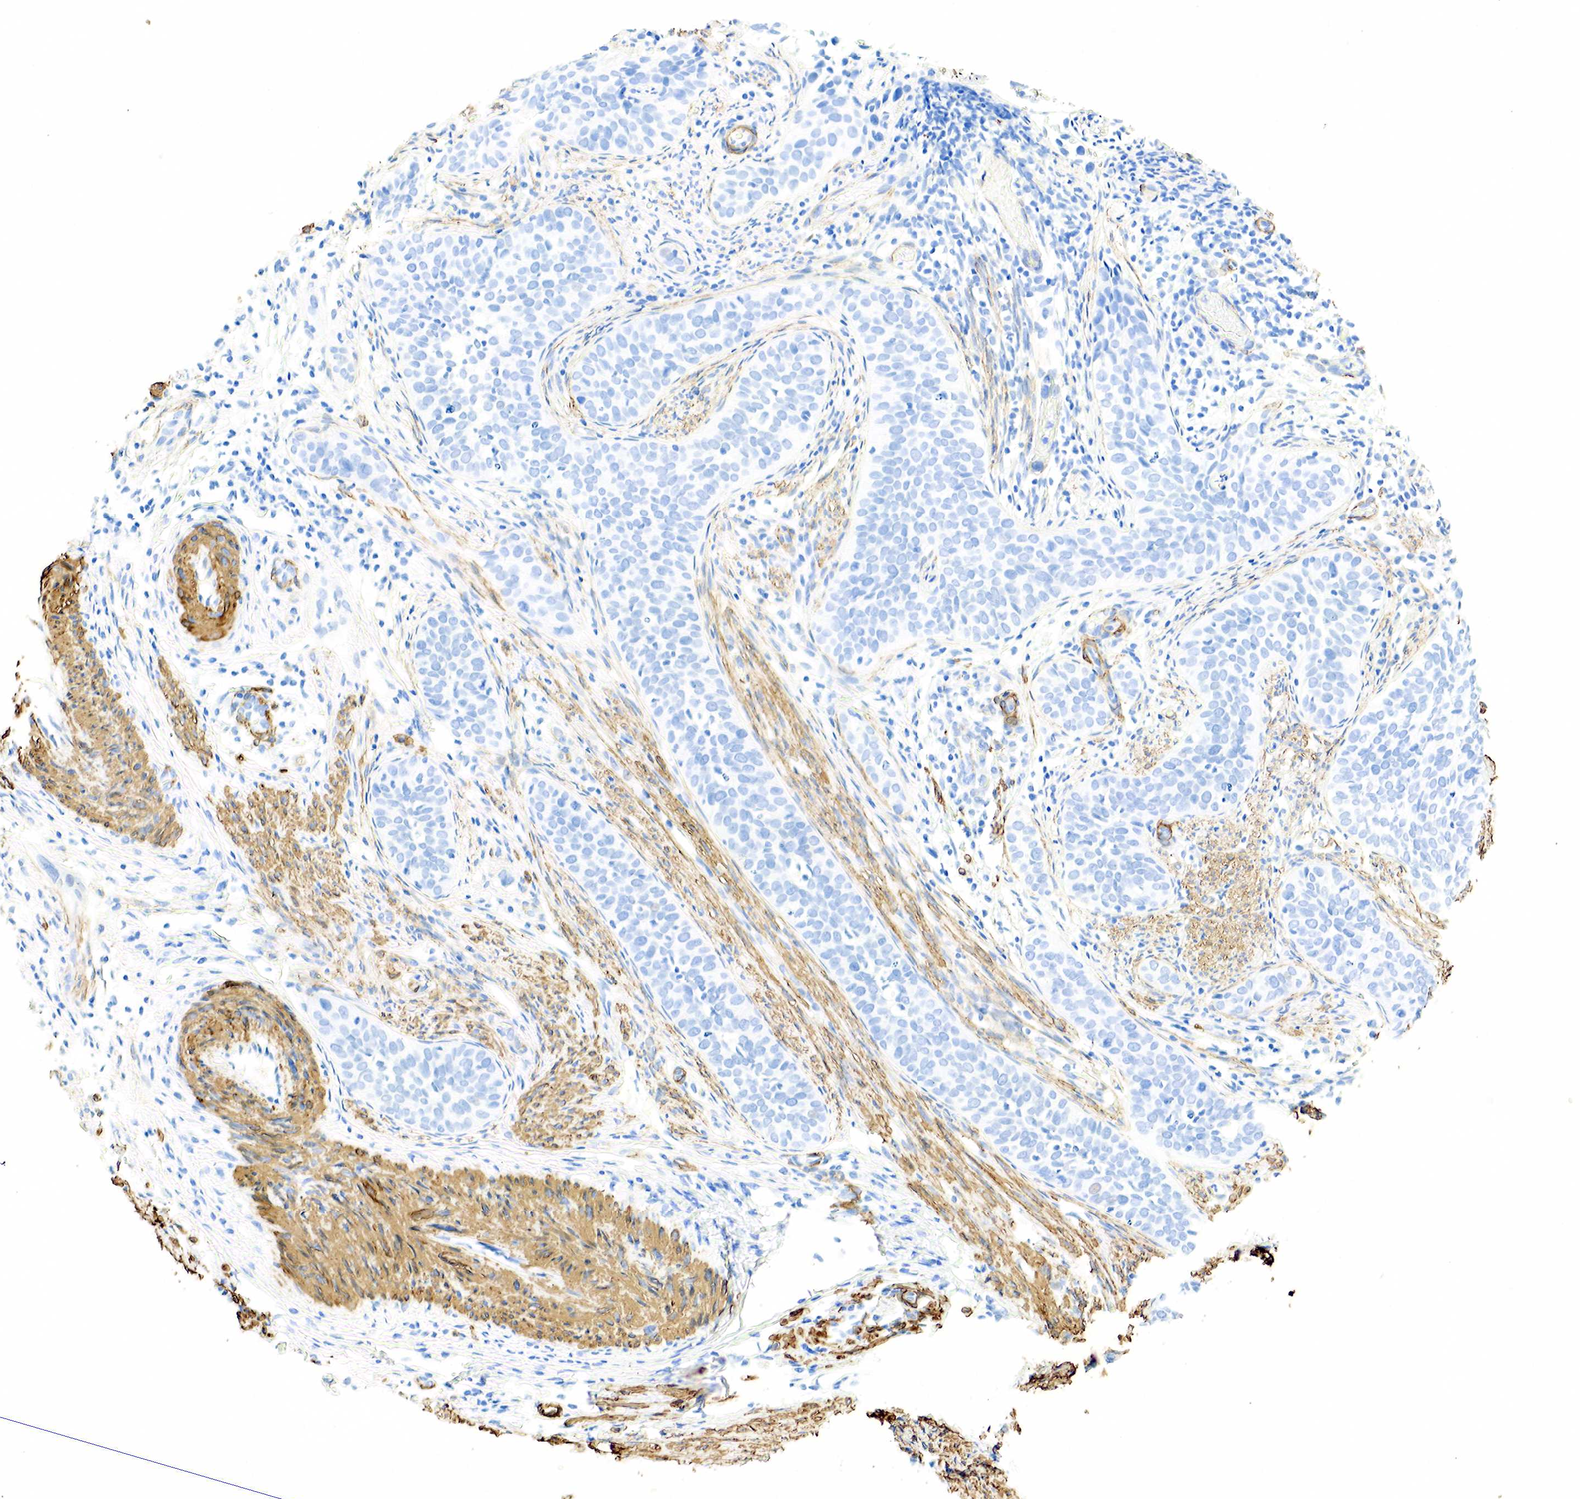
{"staining": {"intensity": "negative", "quantity": "none", "location": "none"}, "tissue": "cervical cancer", "cell_type": "Tumor cells", "image_type": "cancer", "snomed": [{"axis": "morphology", "description": "Squamous cell carcinoma, NOS"}, {"axis": "topography", "description": "Cervix"}], "caption": "Tumor cells show no significant protein positivity in squamous cell carcinoma (cervical).", "gene": "ACTA1", "patient": {"sex": "female", "age": 31}}